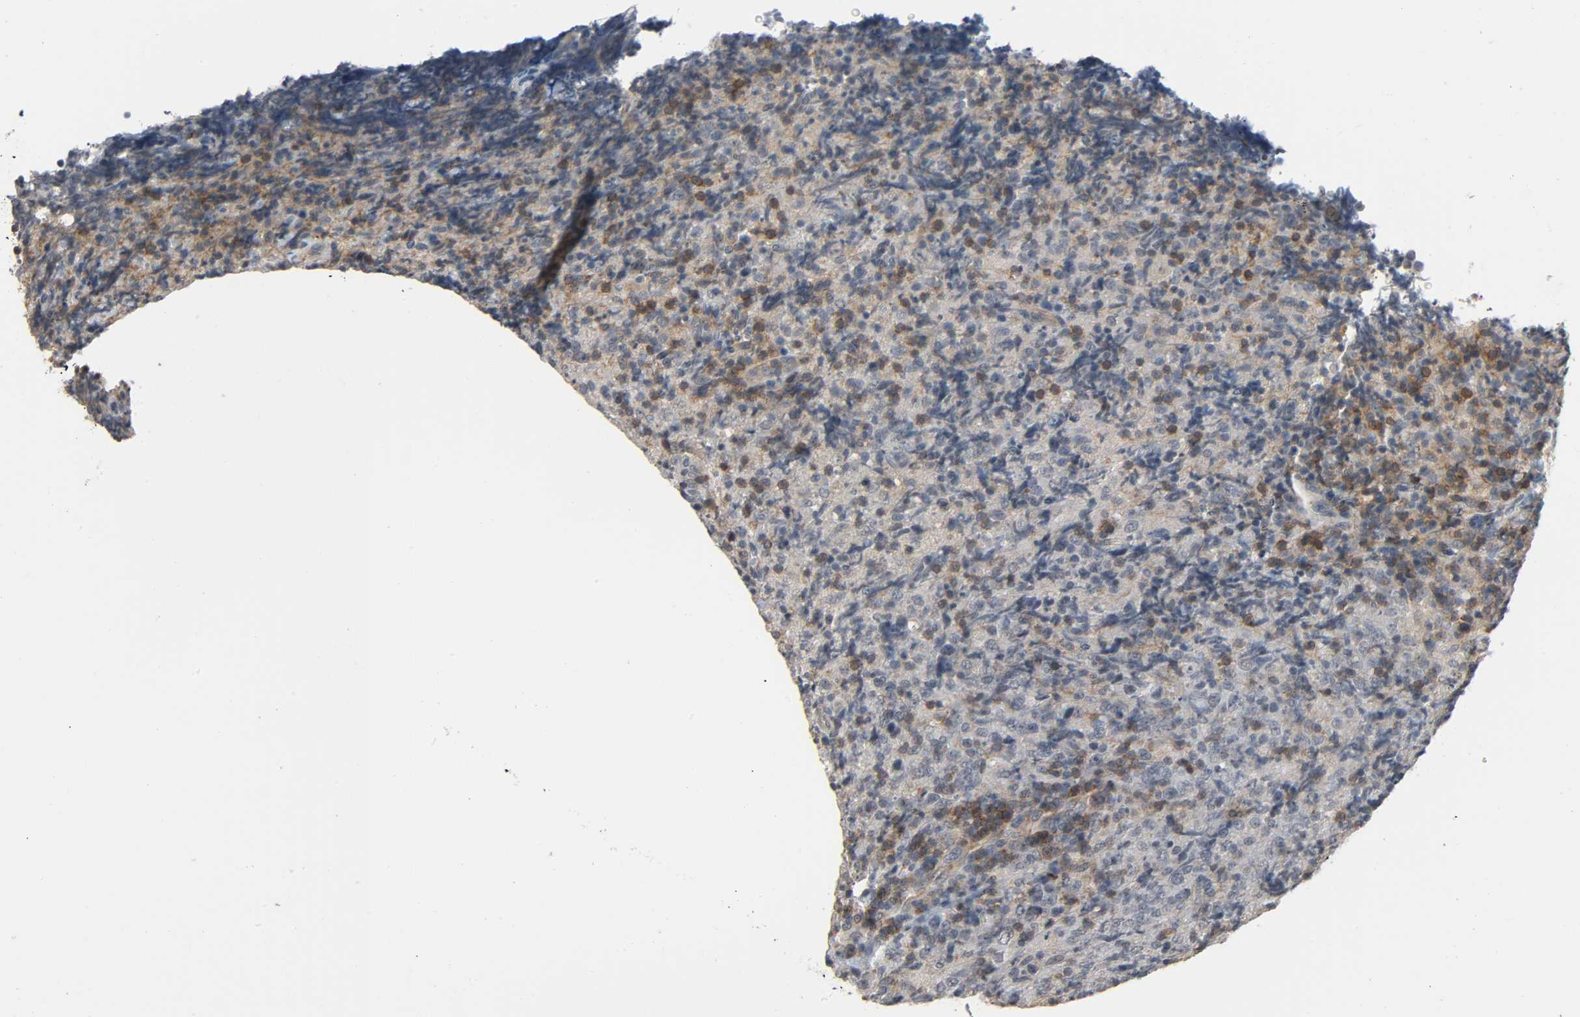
{"staining": {"intensity": "negative", "quantity": "none", "location": "none"}, "tissue": "lymphoma", "cell_type": "Tumor cells", "image_type": "cancer", "snomed": [{"axis": "morphology", "description": "Malignant lymphoma, non-Hodgkin's type, High grade"}, {"axis": "topography", "description": "Tonsil"}], "caption": "An IHC histopathology image of lymphoma is shown. There is no staining in tumor cells of lymphoma.", "gene": "CD4", "patient": {"sex": "female", "age": 36}}